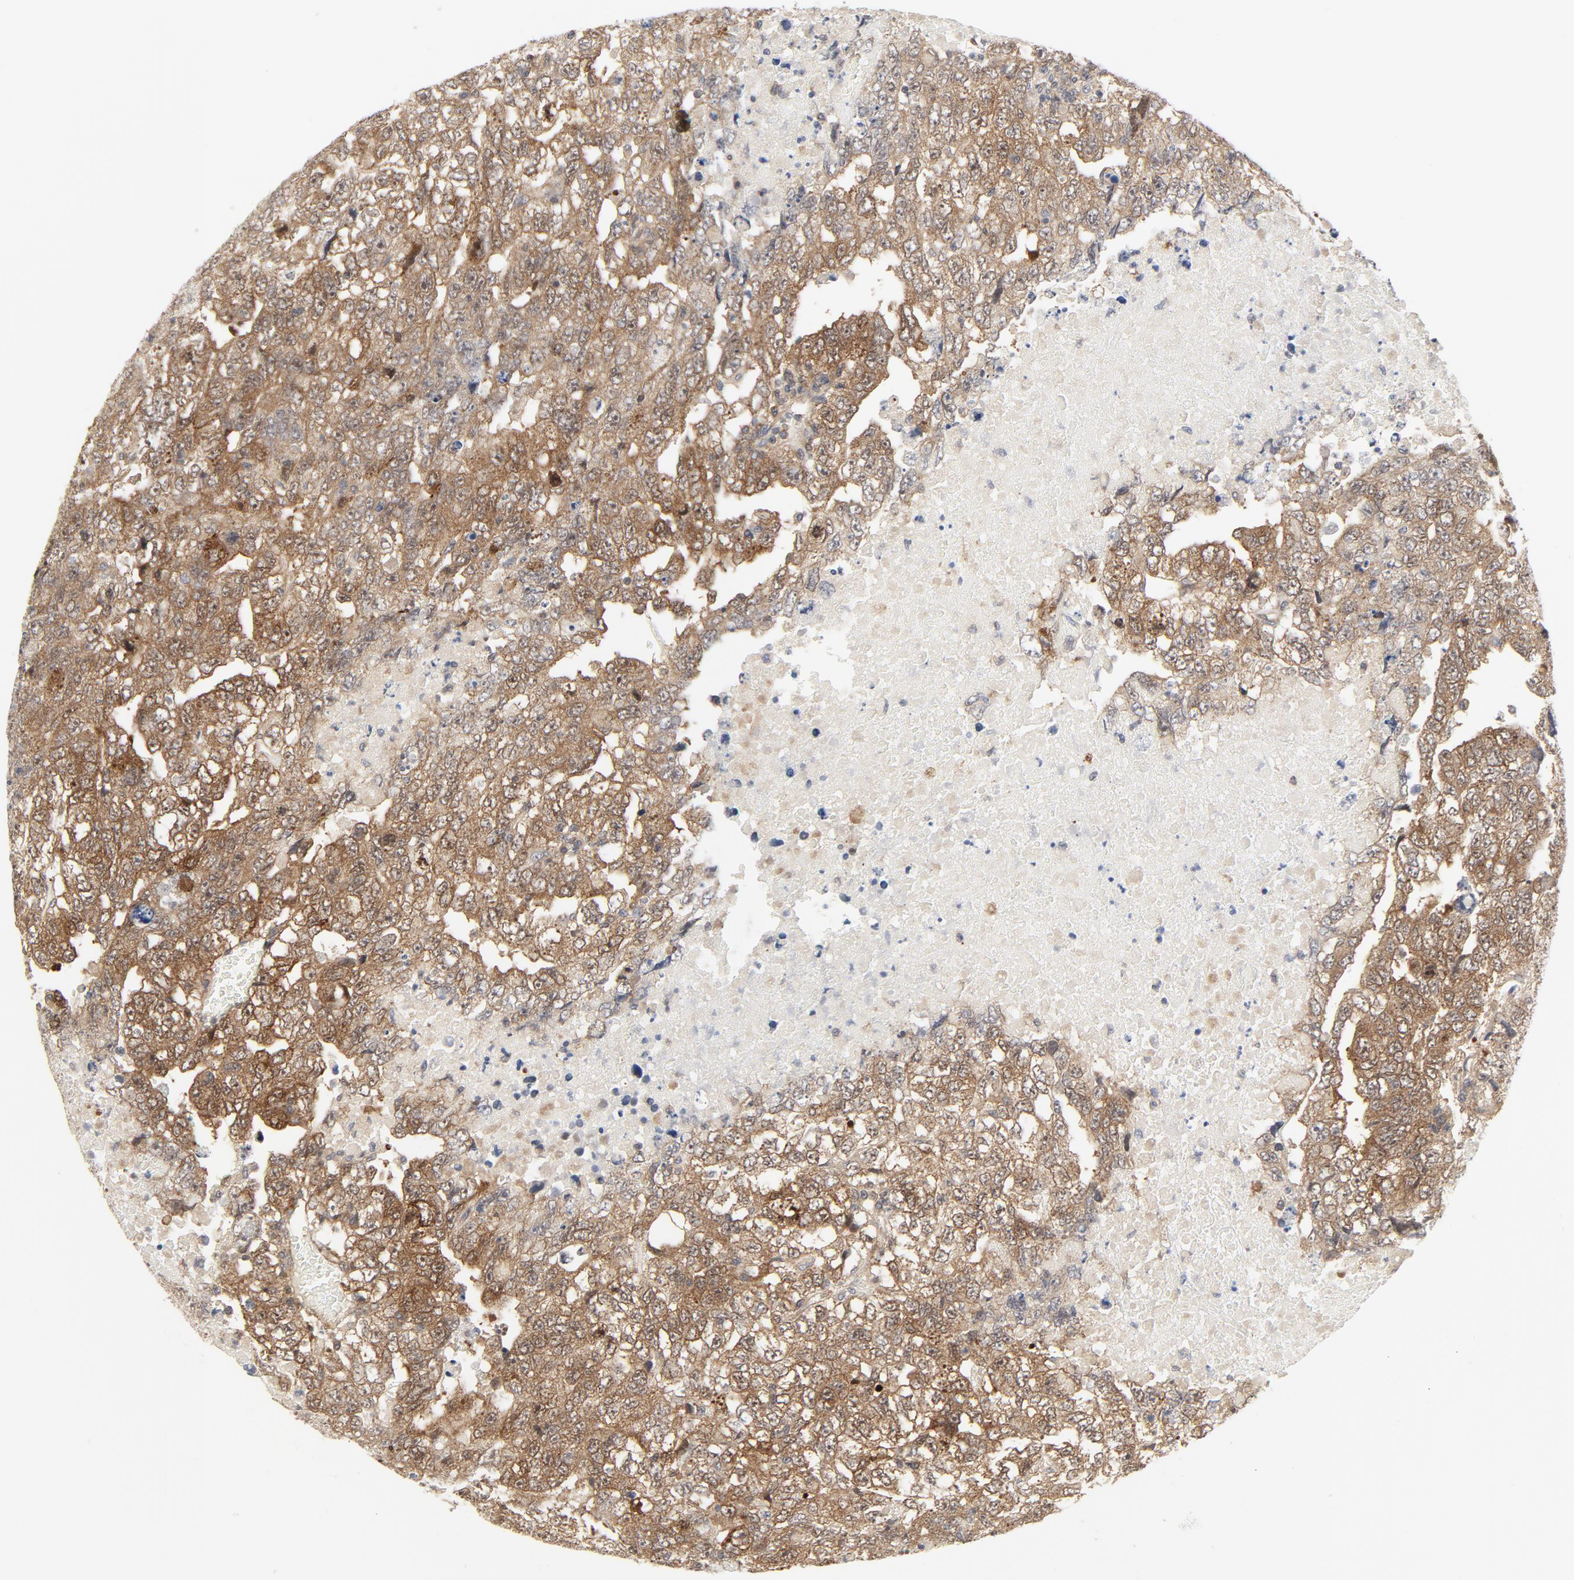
{"staining": {"intensity": "moderate", "quantity": ">75%", "location": "cytoplasmic/membranous"}, "tissue": "testis cancer", "cell_type": "Tumor cells", "image_type": "cancer", "snomed": [{"axis": "morphology", "description": "Carcinoma, Embryonal, NOS"}, {"axis": "topography", "description": "Testis"}], "caption": "Testis embryonal carcinoma was stained to show a protein in brown. There is medium levels of moderate cytoplasmic/membranous expression in approximately >75% of tumor cells.", "gene": "MAP2K7", "patient": {"sex": "male", "age": 36}}